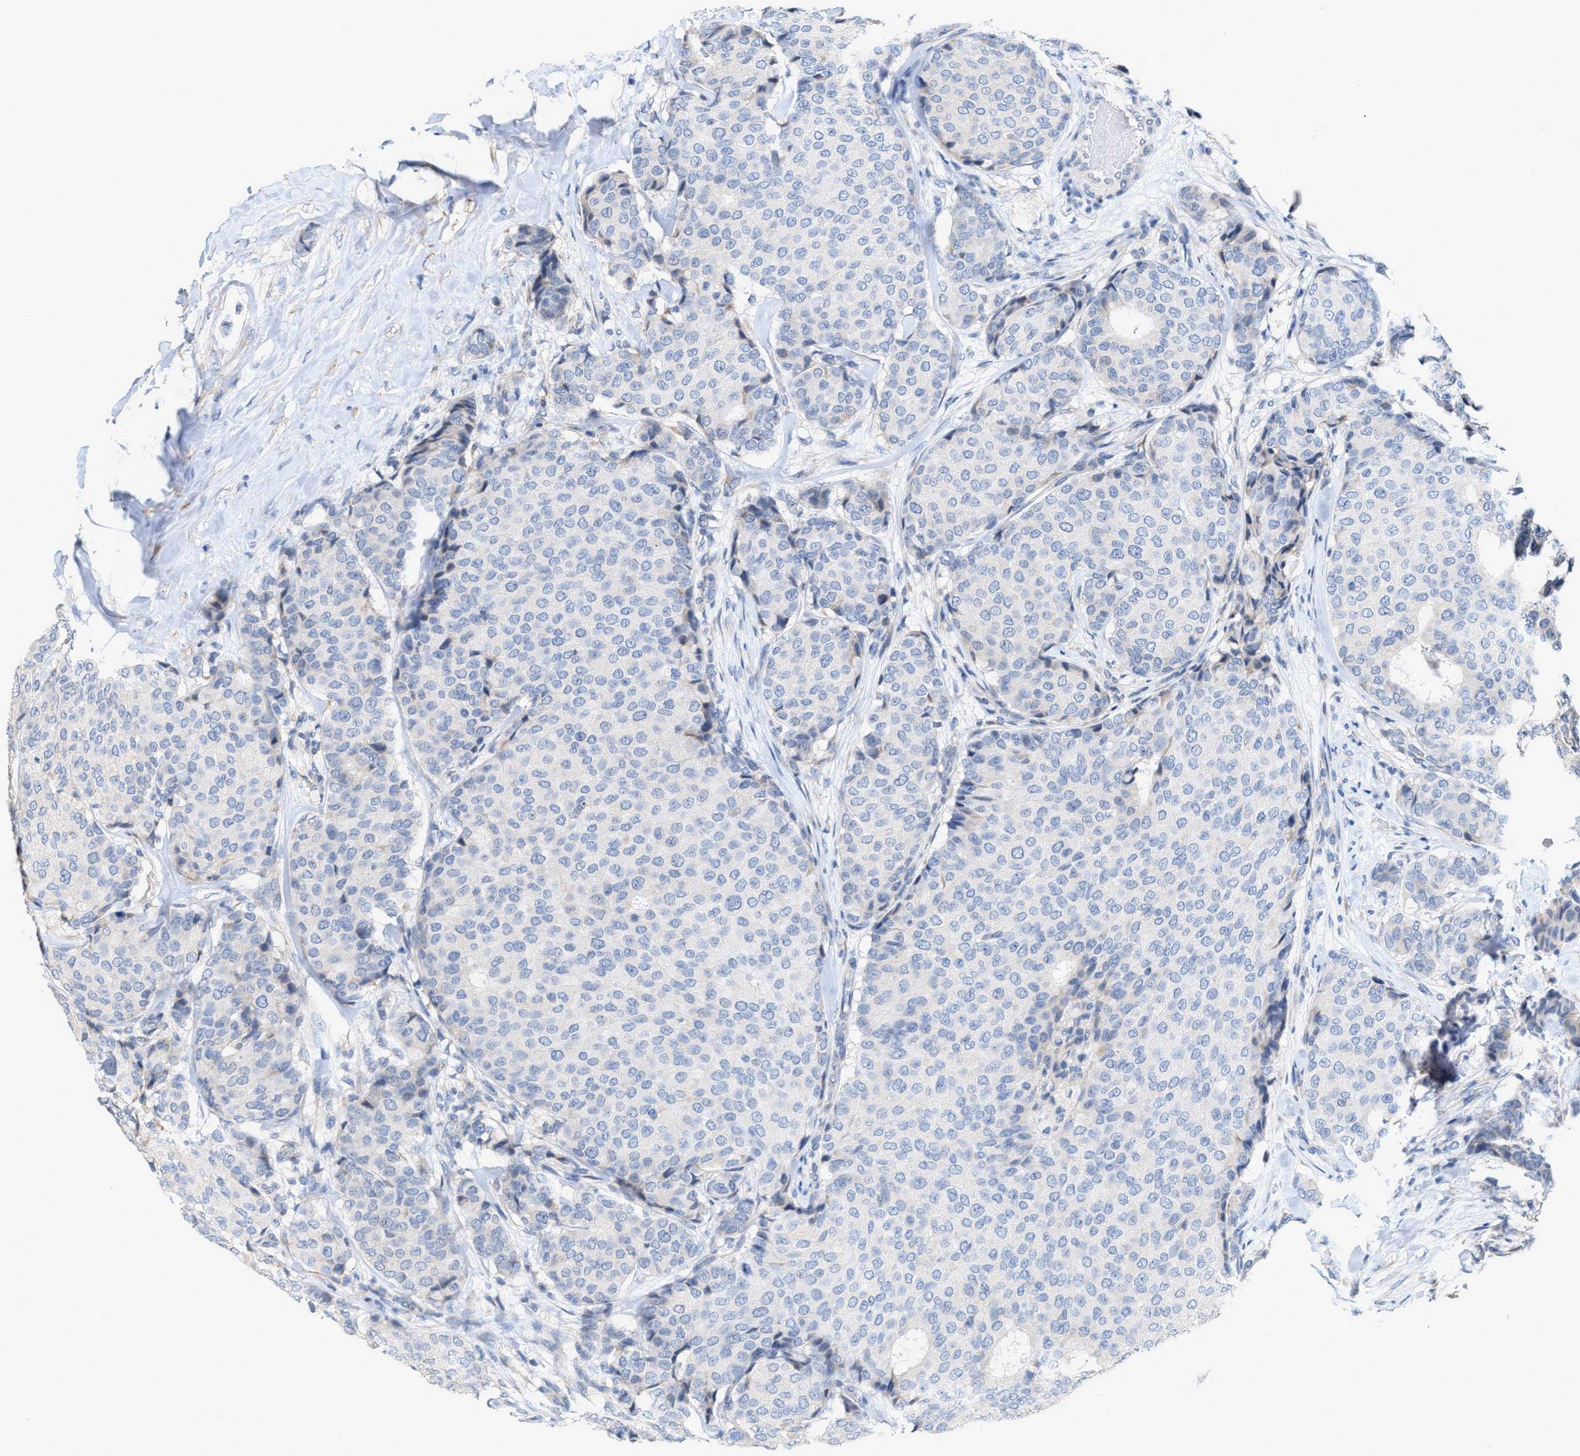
{"staining": {"intensity": "negative", "quantity": "none", "location": "none"}, "tissue": "breast cancer", "cell_type": "Tumor cells", "image_type": "cancer", "snomed": [{"axis": "morphology", "description": "Duct carcinoma"}, {"axis": "topography", "description": "Breast"}], "caption": "Tumor cells are negative for protein expression in human invasive ductal carcinoma (breast). (DAB (3,3'-diaminobenzidine) IHC visualized using brightfield microscopy, high magnification).", "gene": "RYR2", "patient": {"sex": "female", "age": 75}}